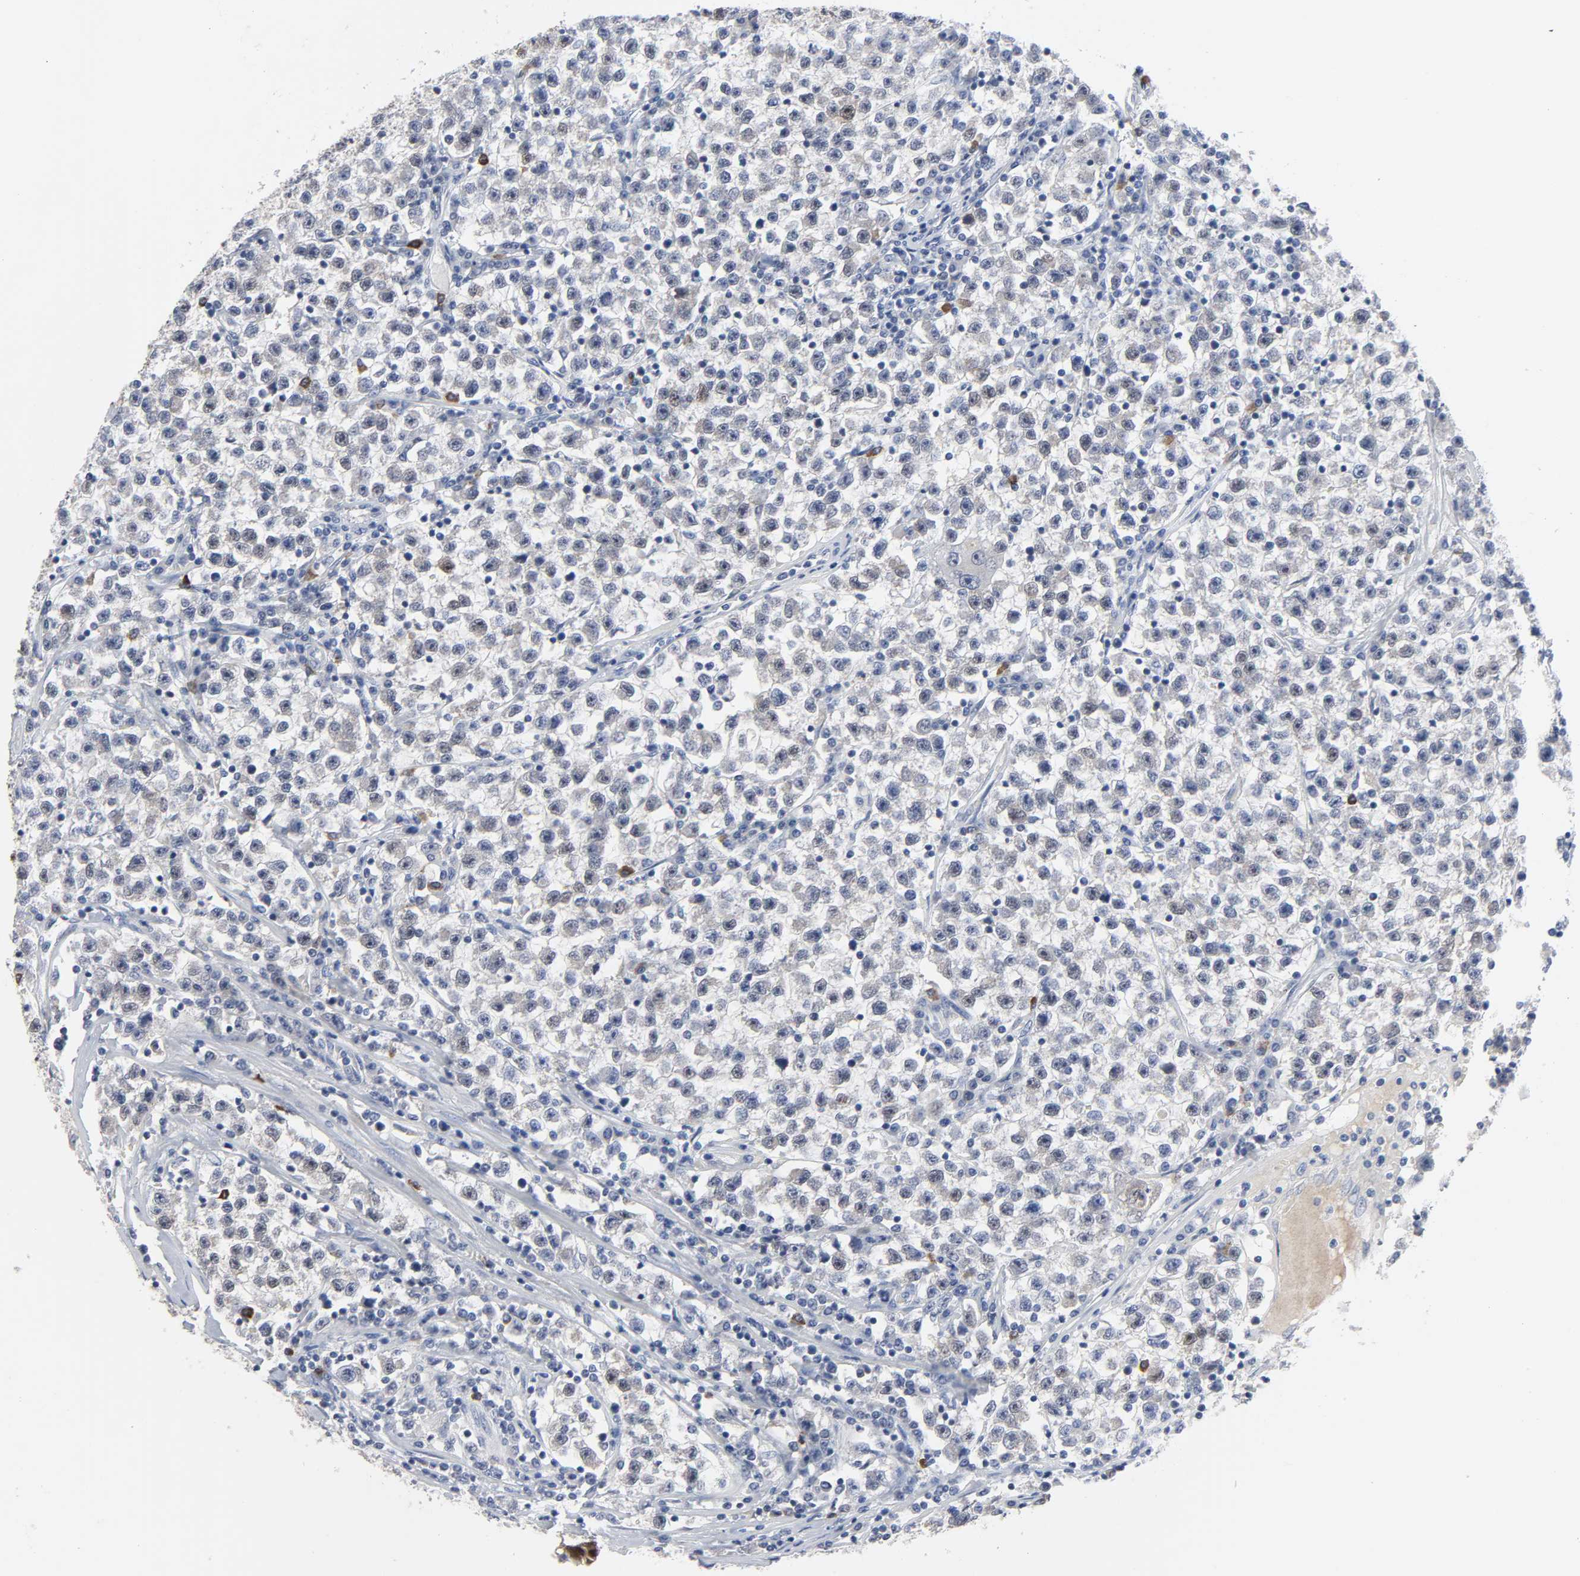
{"staining": {"intensity": "weak", "quantity": "<25%", "location": "nuclear"}, "tissue": "testis cancer", "cell_type": "Tumor cells", "image_type": "cancer", "snomed": [{"axis": "morphology", "description": "Seminoma, NOS"}, {"axis": "topography", "description": "Testis"}], "caption": "IHC of seminoma (testis) shows no positivity in tumor cells.", "gene": "WEE1", "patient": {"sex": "male", "age": 22}}